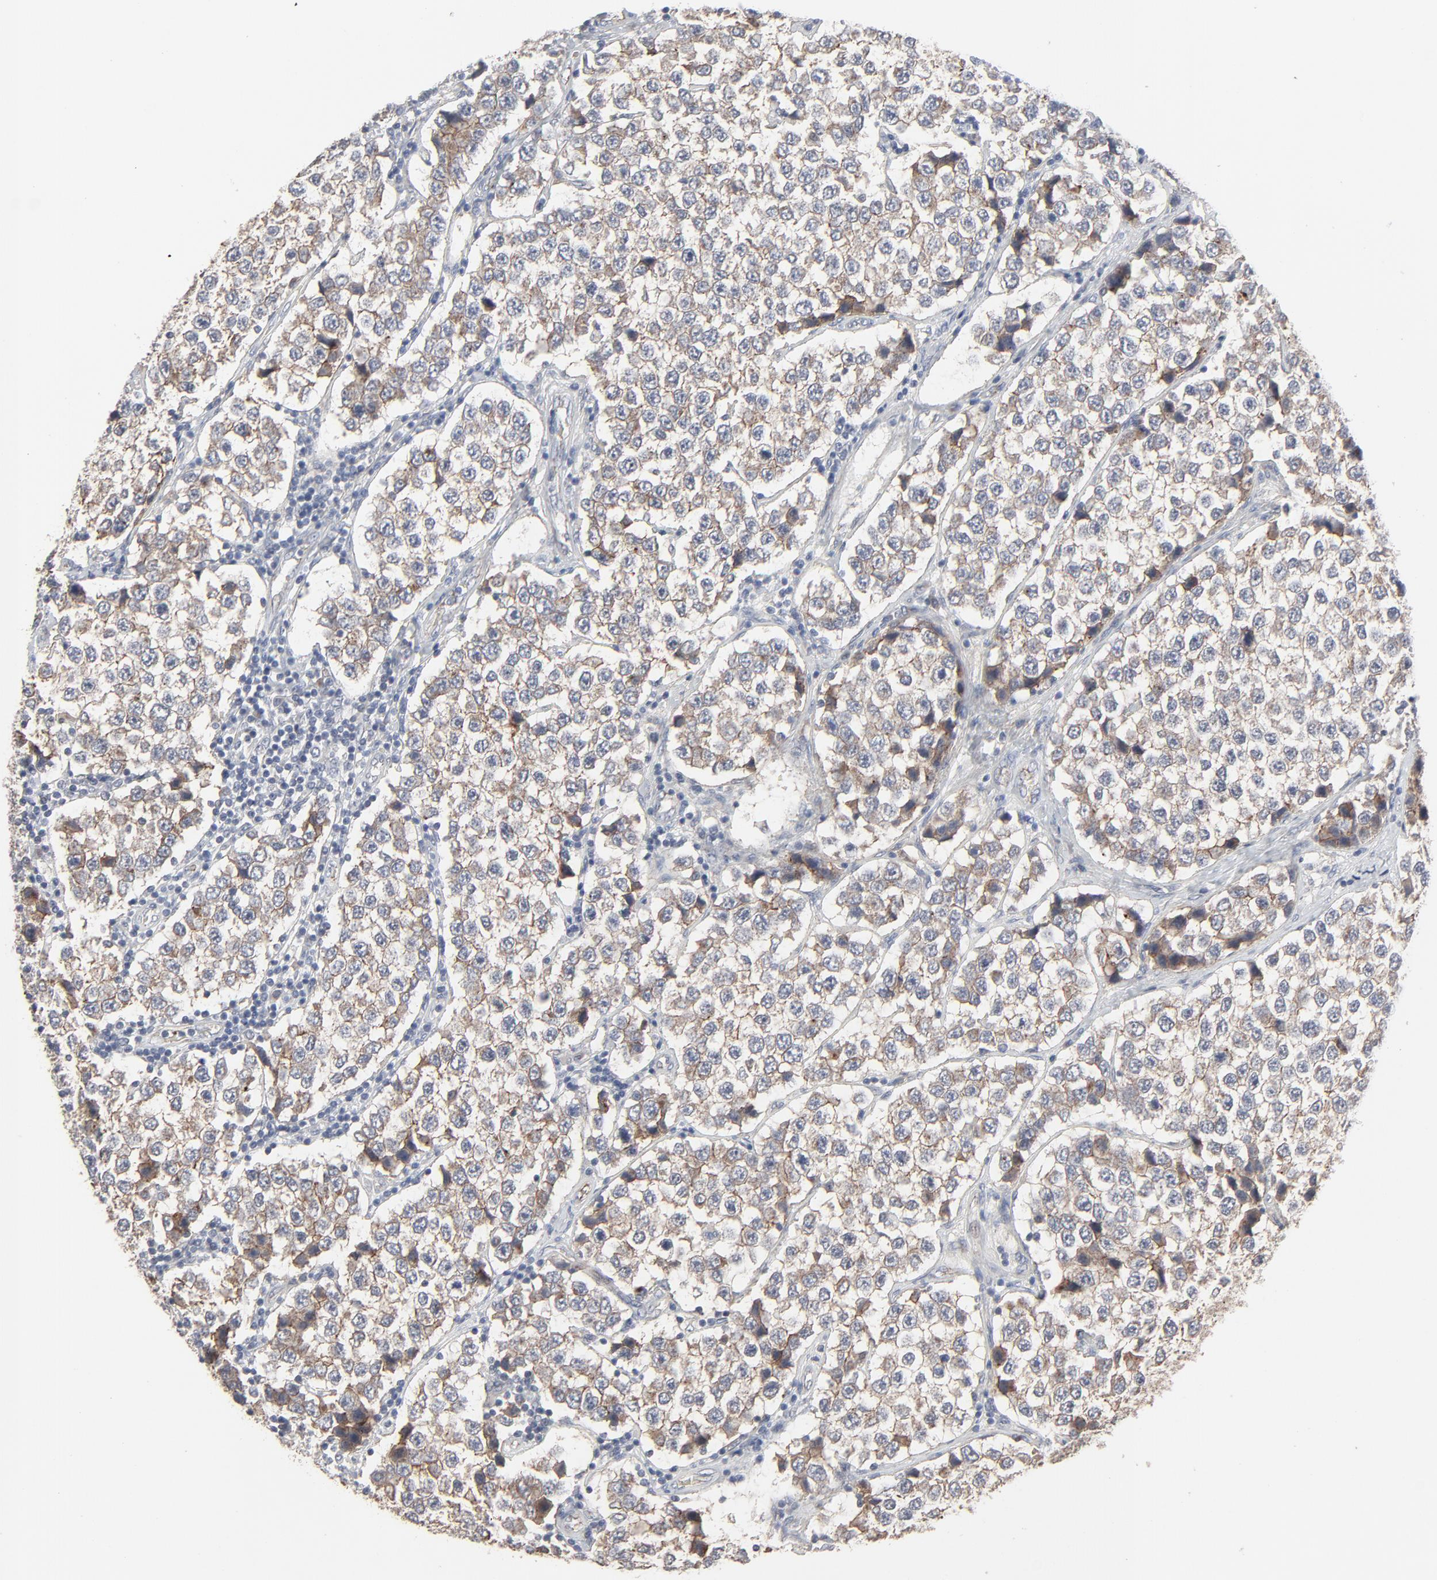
{"staining": {"intensity": "weak", "quantity": ">75%", "location": "cytoplasmic/membranous"}, "tissue": "testis cancer", "cell_type": "Tumor cells", "image_type": "cancer", "snomed": [{"axis": "morphology", "description": "Seminoma, NOS"}, {"axis": "topography", "description": "Testis"}], "caption": "DAB (3,3'-diaminobenzidine) immunohistochemical staining of seminoma (testis) displays weak cytoplasmic/membranous protein expression in approximately >75% of tumor cells.", "gene": "JAM3", "patient": {"sex": "male", "age": 39}}